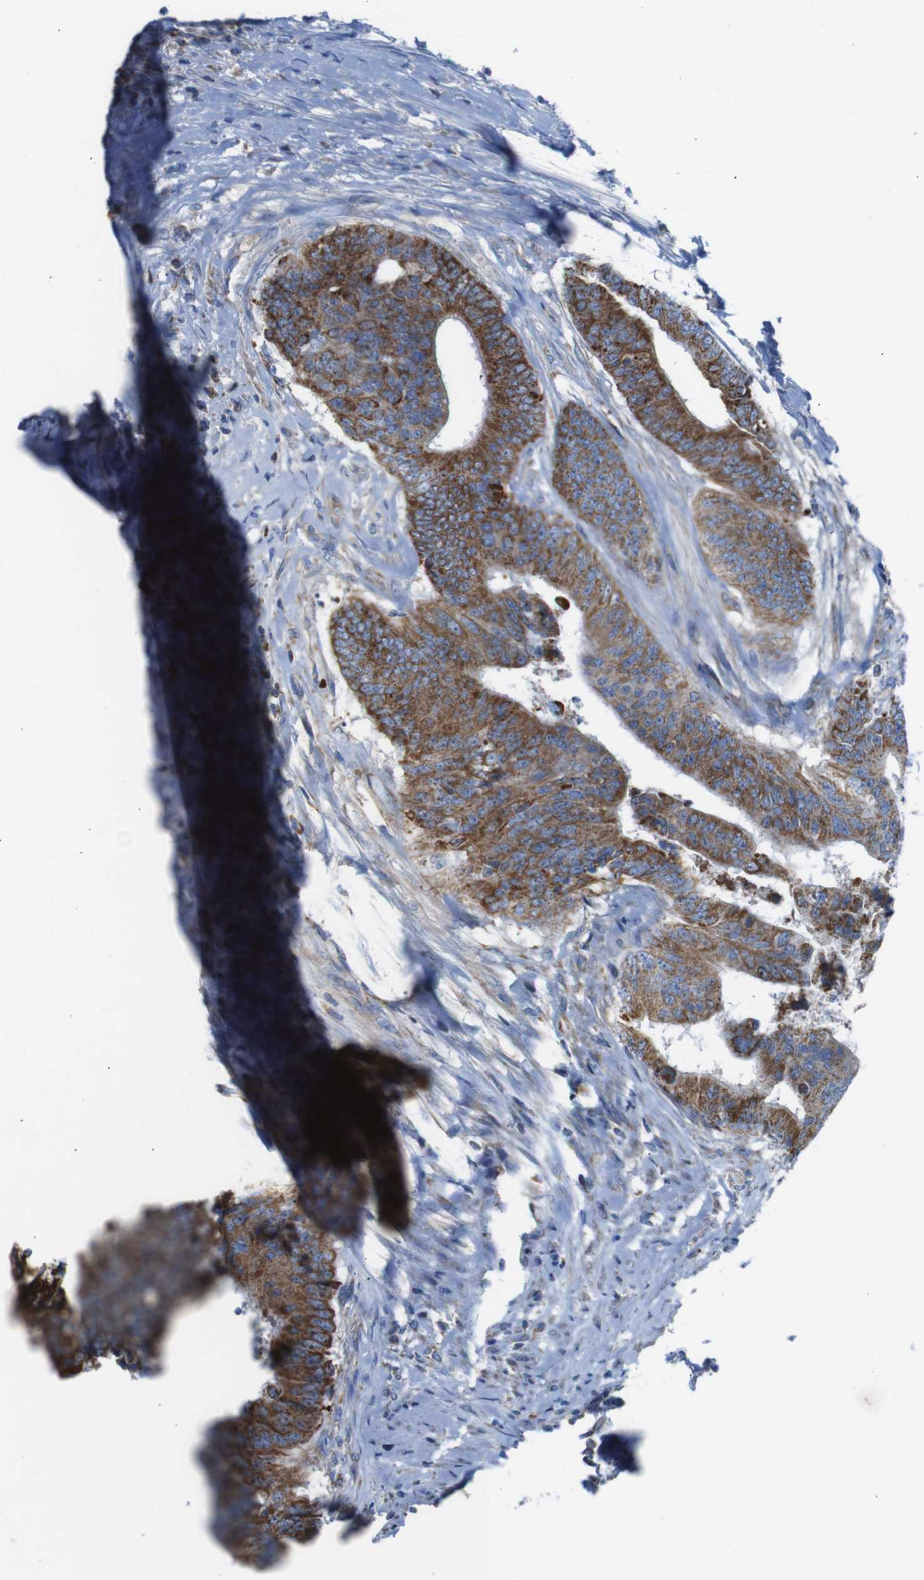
{"staining": {"intensity": "strong", "quantity": ">75%", "location": "cytoplasmic/membranous"}, "tissue": "colorectal cancer", "cell_type": "Tumor cells", "image_type": "cancer", "snomed": [{"axis": "morphology", "description": "Adenocarcinoma, NOS"}, {"axis": "topography", "description": "Rectum"}], "caption": "Immunohistochemistry (IHC) histopathology image of neoplastic tissue: adenocarcinoma (colorectal) stained using IHC shows high levels of strong protein expression localized specifically in the cytoplasmic/membranous of tumor cells, appearing as a cytoplasmic/membranous brown color.", "gene": "PDCD1LG2", "patient": {"sex": "male", "age": 72}}